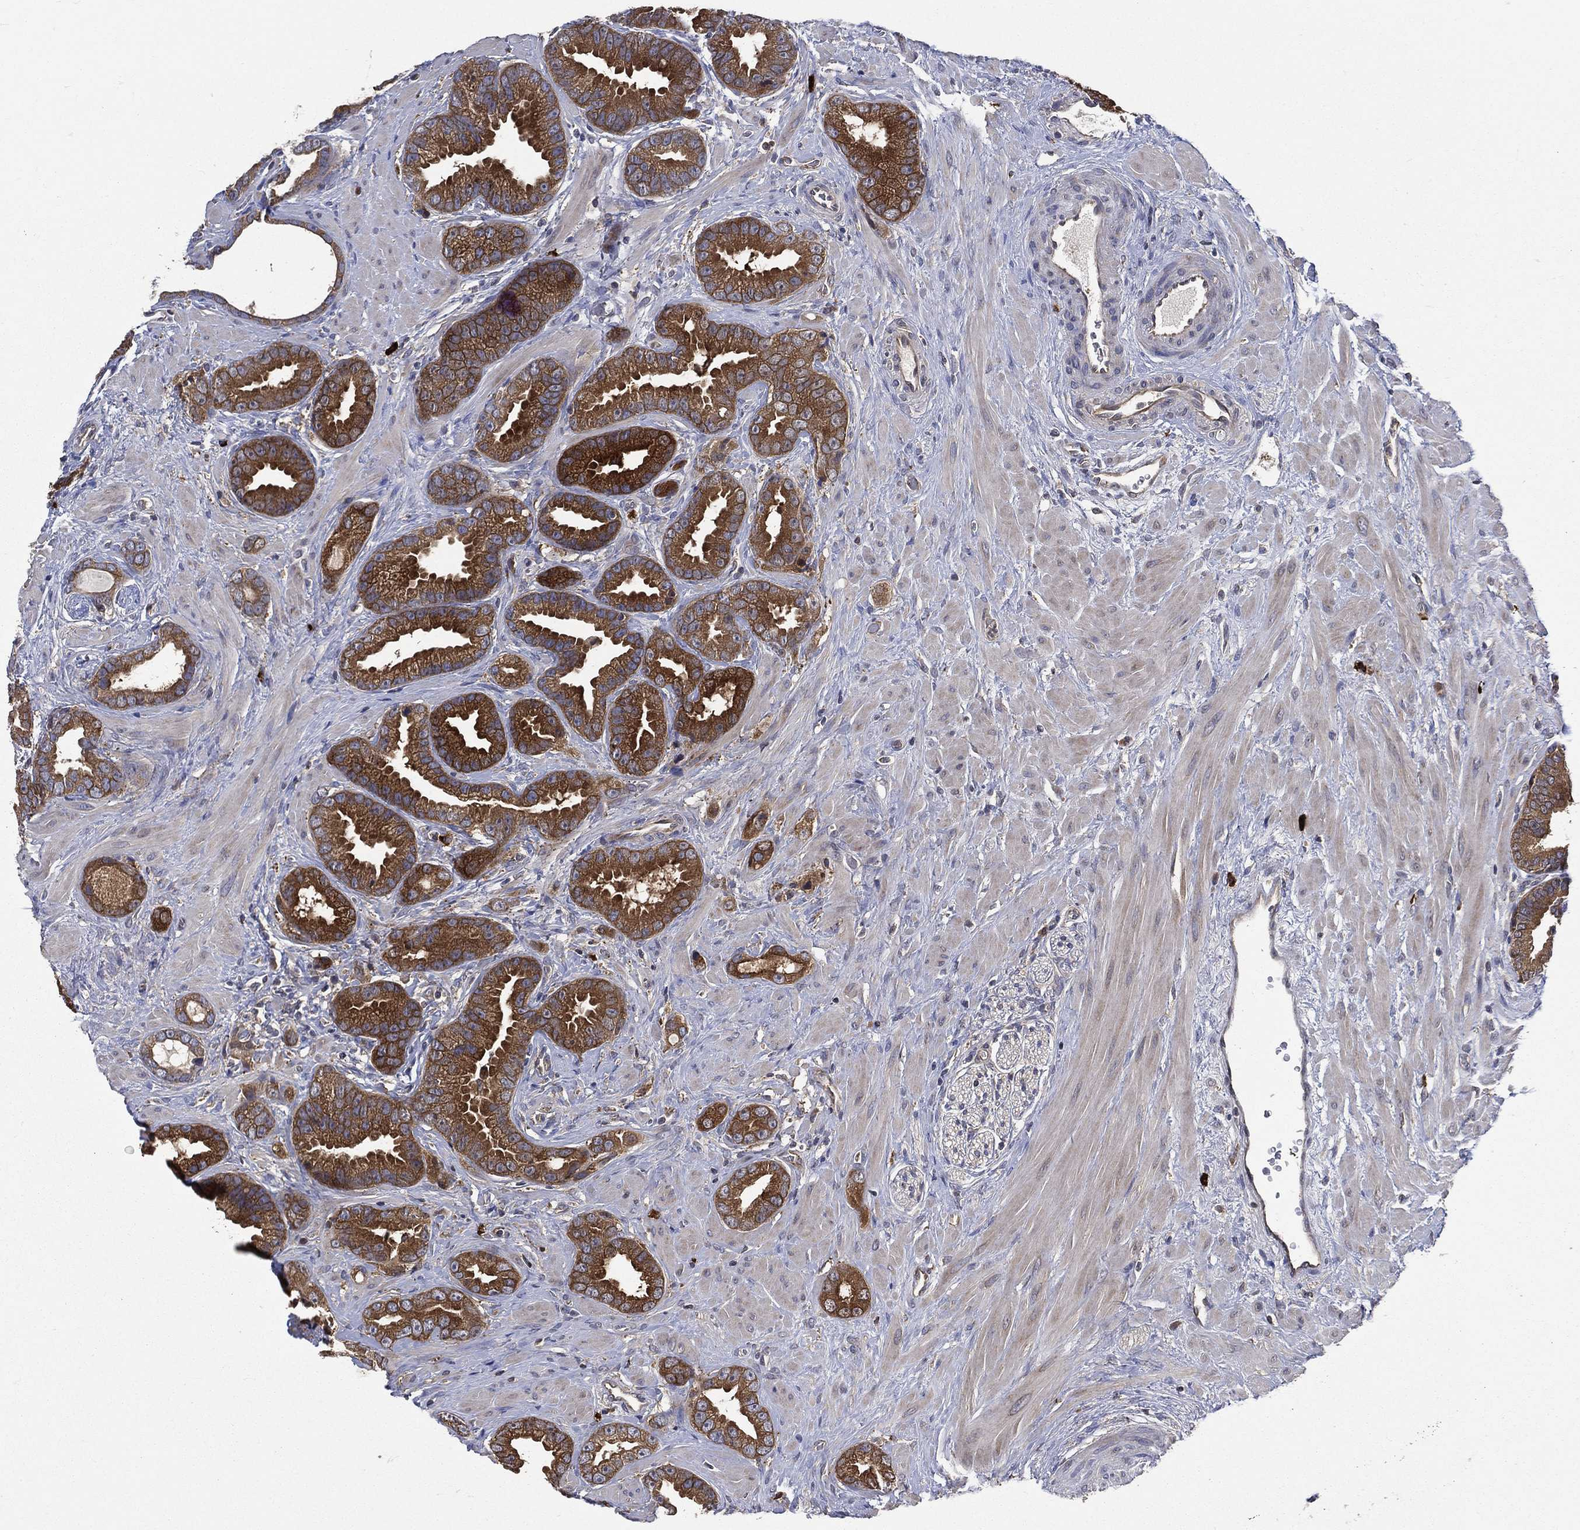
{"staining": {"intensity": "strong", "quantity": ">75%", "location": "cytoplasmic/membranous"}, "tissue": "prostate cancer", "cell_type": "Tumor cells", "image_type": "cancer", "snomed": [{"axis": "morphology", "description": "Adenocarcinoma, Low grade"}, {"axis": "topography", "description": "Prostate"}], "caption": "IHC histopathology image of human prostate cancer (low-grade adenocarcinoma) stained for a protein (brown), which shows high levels of strong cytoplasmic/membranous expression in approximately >75% of tumor cells.", "gene": "SMPD3", "patient": {"sex": "male", "age": 68}}